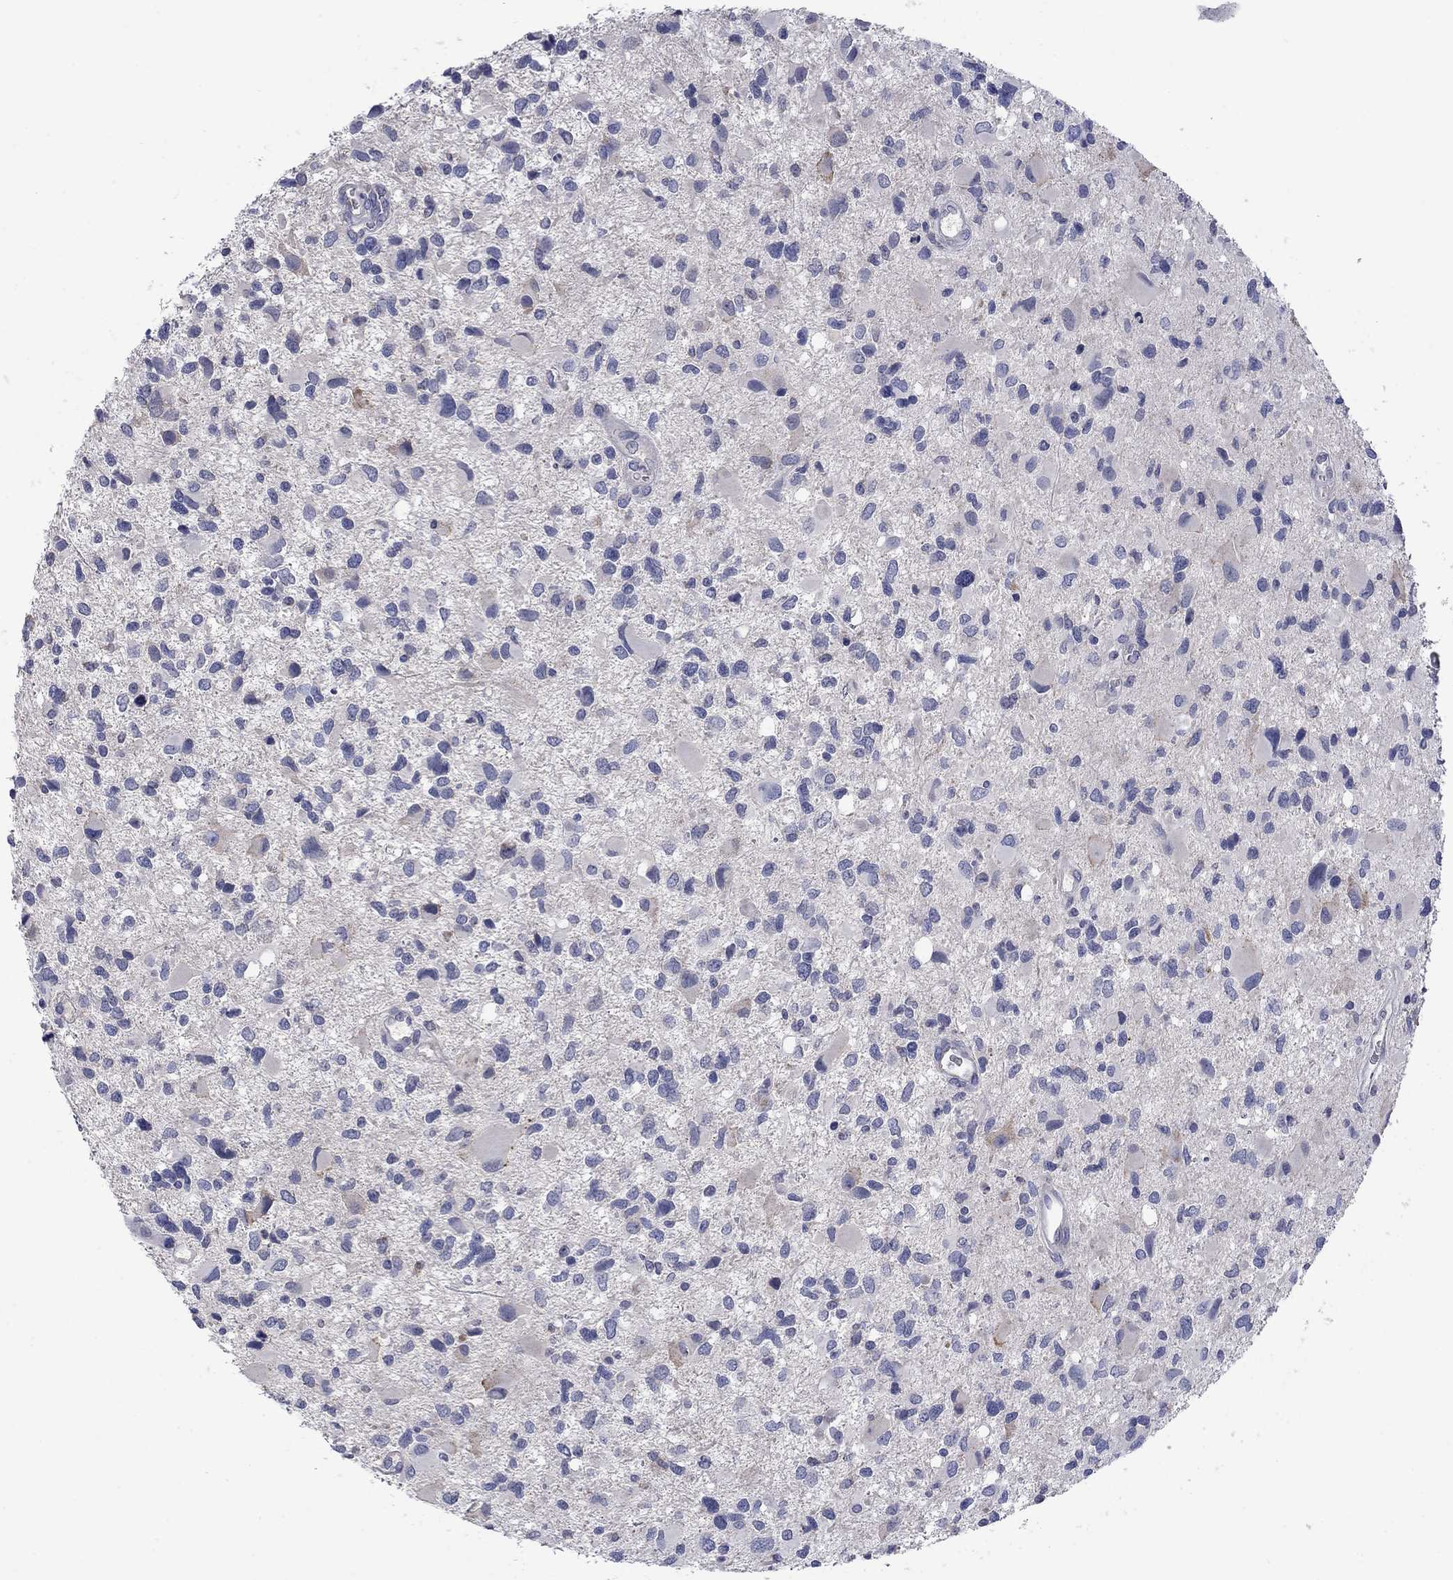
{"staining": {"intensity": "negative", "quantity": "none", "location": "none"}, "tissue": "glioma", "cell_type": "Tumor cells", "image_type": "cancer", "snomed": [{"axis": "morphology", "description": "Glioma, malignant, Low grade"}, {"axis": "topography", "description": "Brain"}], "caption": "Low-grade glioma (malignant) was stained to show a protein in brown. There is no significant expression in tumor cells.", "gene": "FRK", "patient": {"sex": "female", "age": 32}}